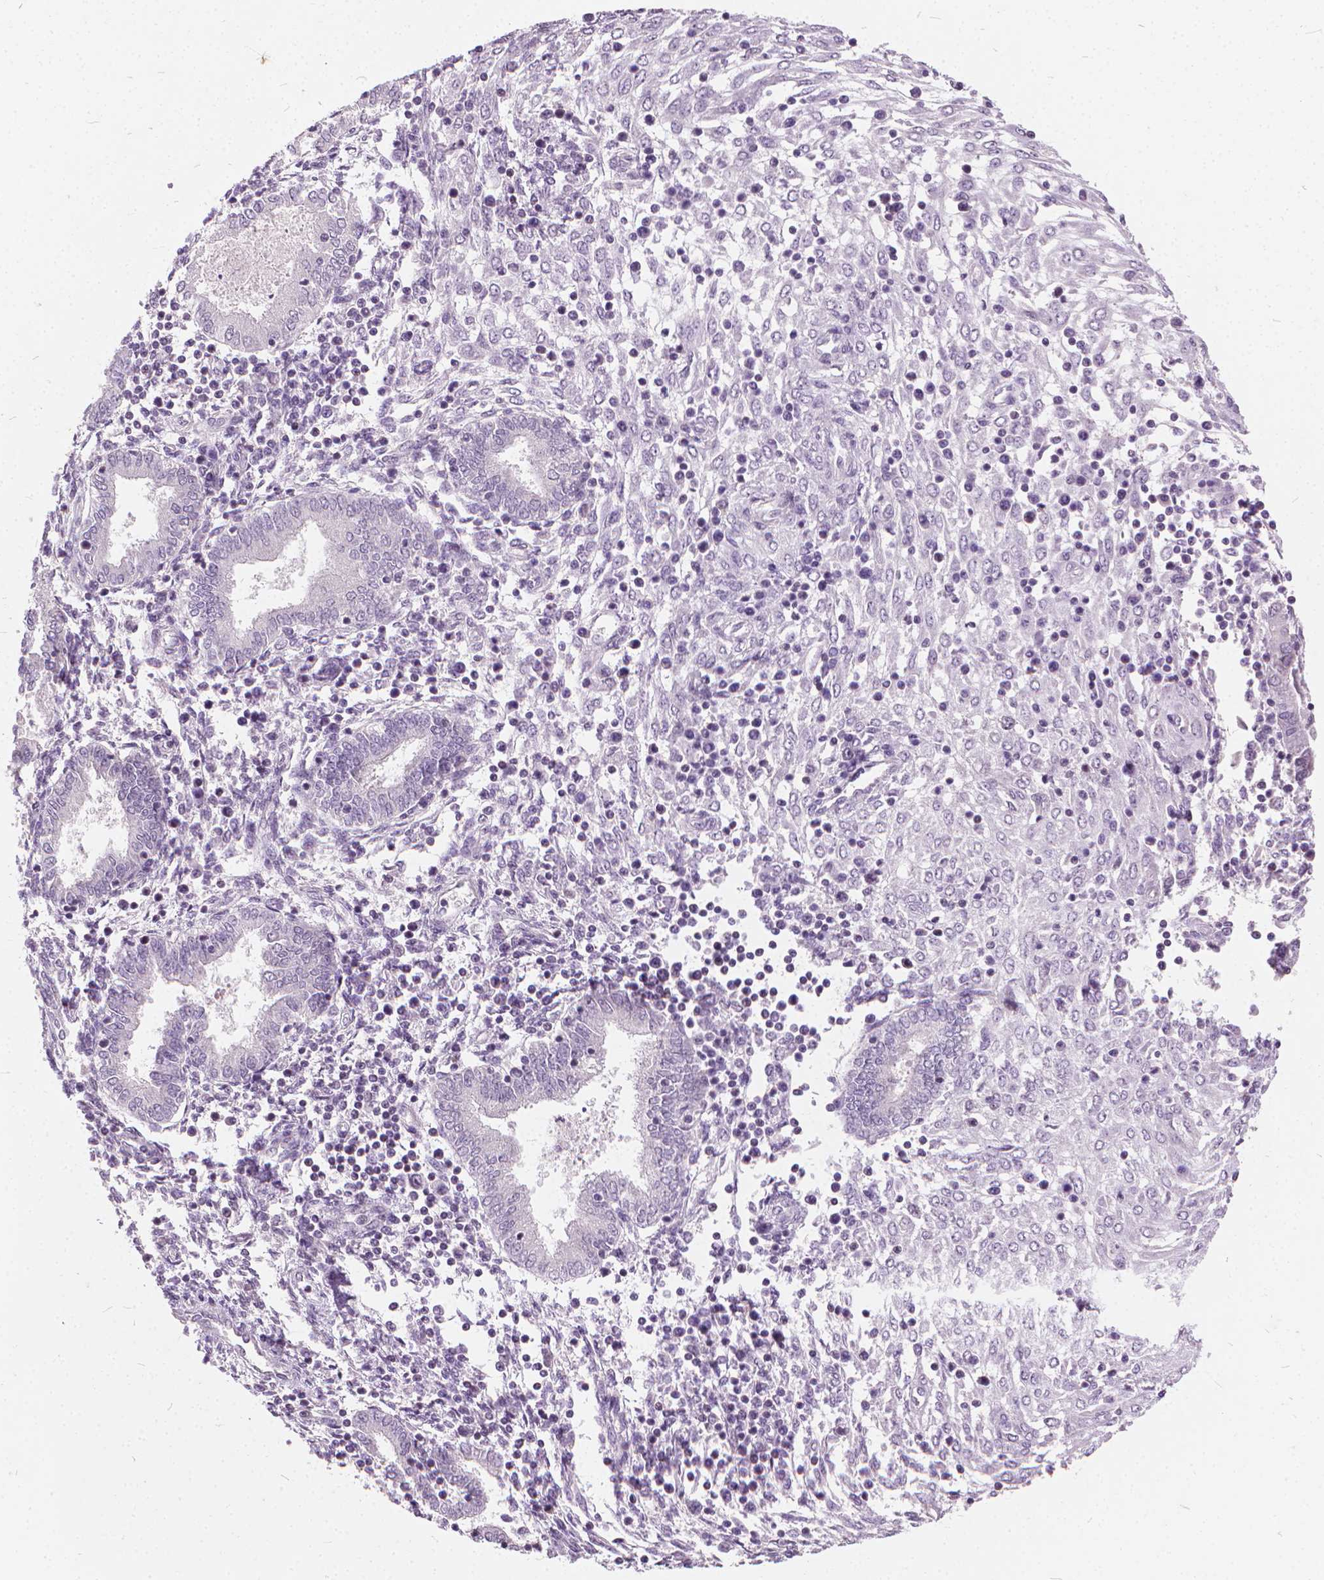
{"staining": {"intensity": "weak", "quantity": "<25%", "location": "nuclear"}, "tissue": "endometrium", "cell_type": "Cells in endometrial stroma", "image_type": "normal", "snomed": [{"axis": "morphology", "description": "Normal tissue, NOS"}, {"axis": "topography", "description": "Endometrium"}], "caption": "Protein analysis of normal endometrium displays no significant expression in cells in endometrial stroma. (DAB immunohistochemistry visualized using brightfield microscopy, high magnification).", "gene": "STAT5B", "patient": {"sex": "female", "age": 42}}